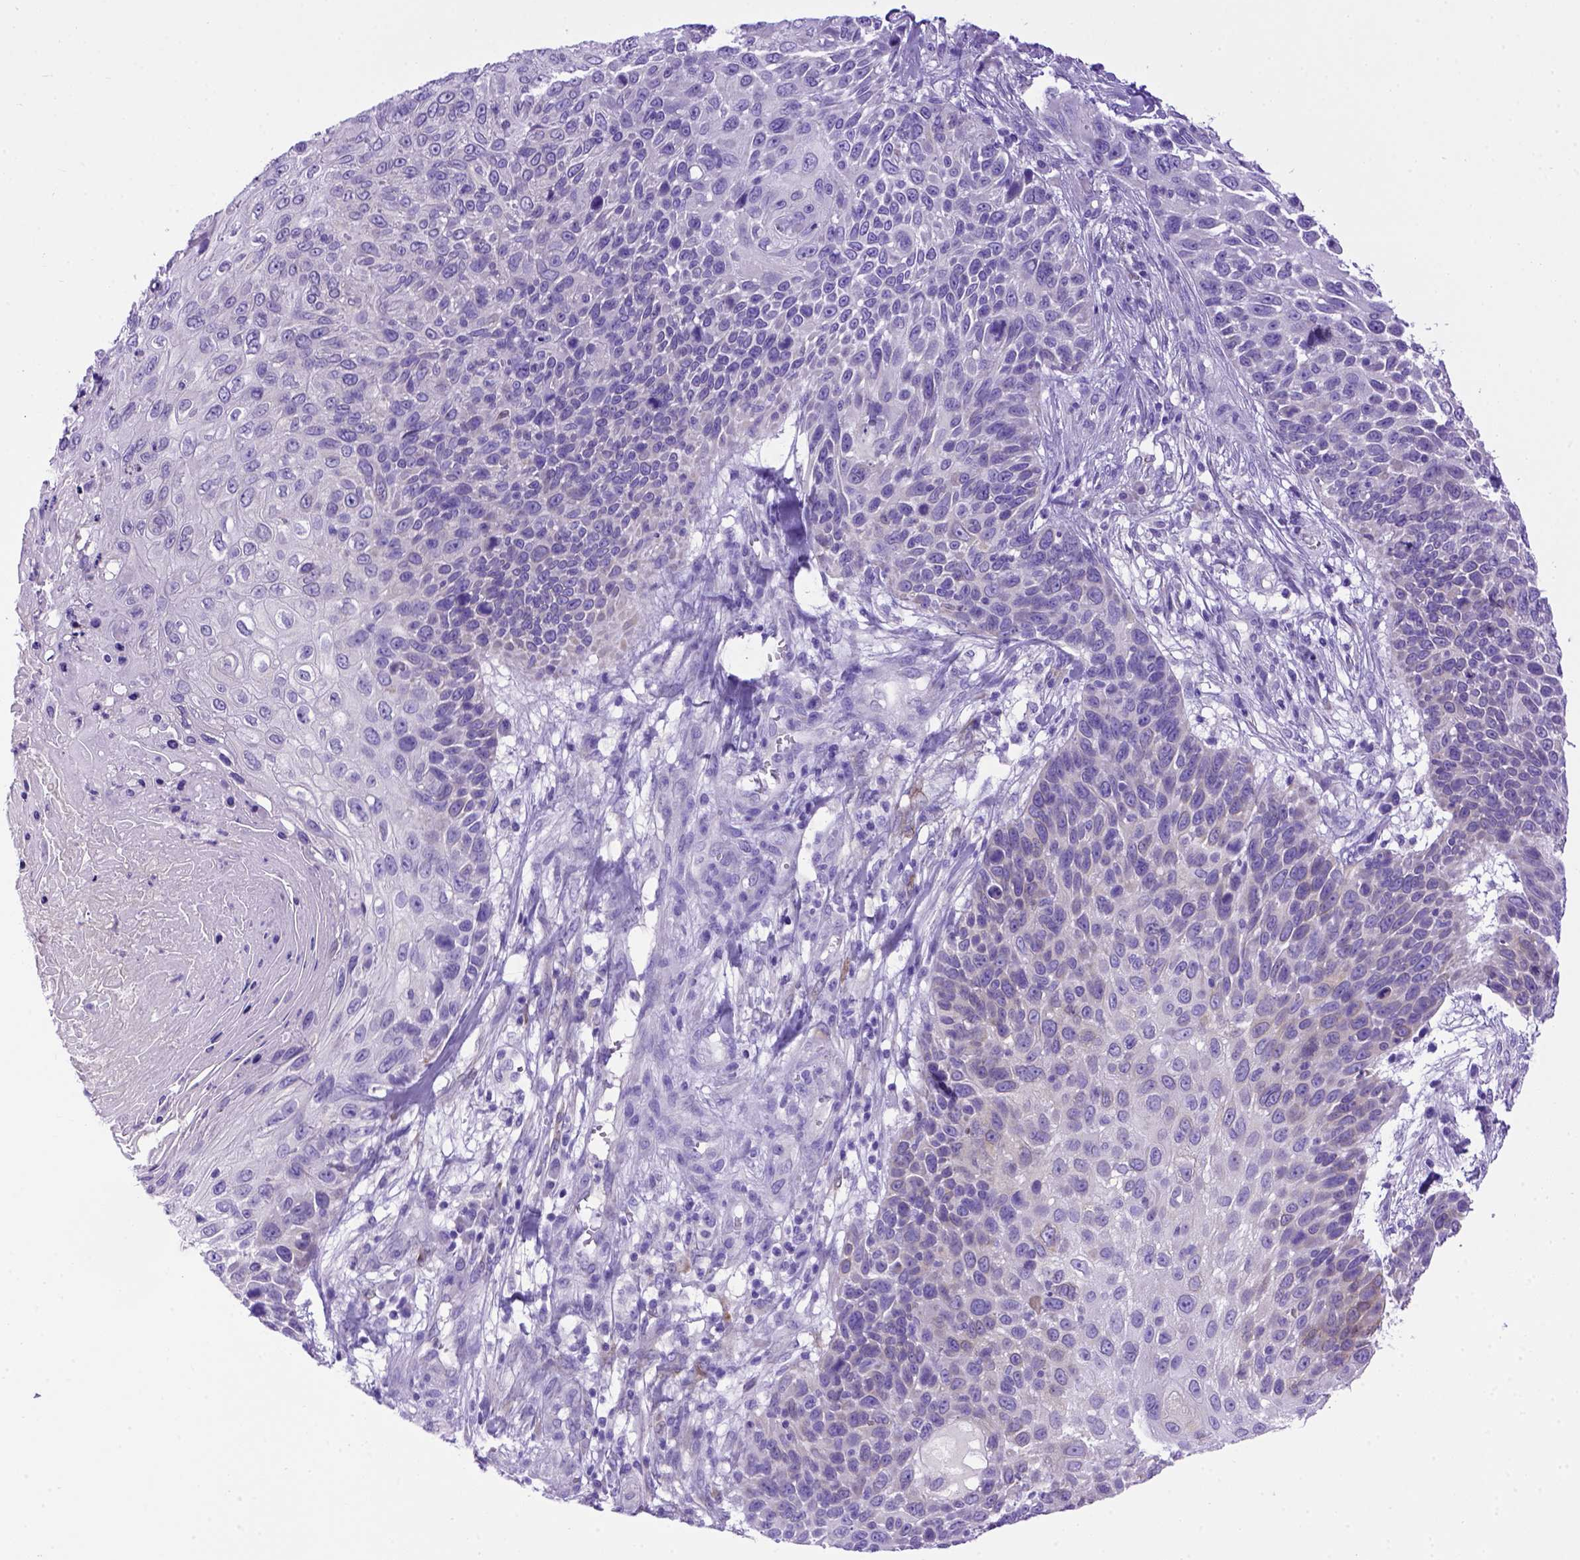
{"staining": {"intensity": "negative", "quantity": "none", "location": "none"}, "tissue": "skin cancer", "cell_type": "Tumor cells", "image_type": "cancer", "snomed": [{"axis": "morphology", "description": "Squamous cell carcinoma, NOS"}, {"axis": "topography", "description": "Skin"}], "caption": "DAB immunohistochemical staining of skin squamous cell carcinoma reveals no significant positivity in tumor cells.", "gene": "PTGES", "patient": {"sex": "male", "age": 92}}